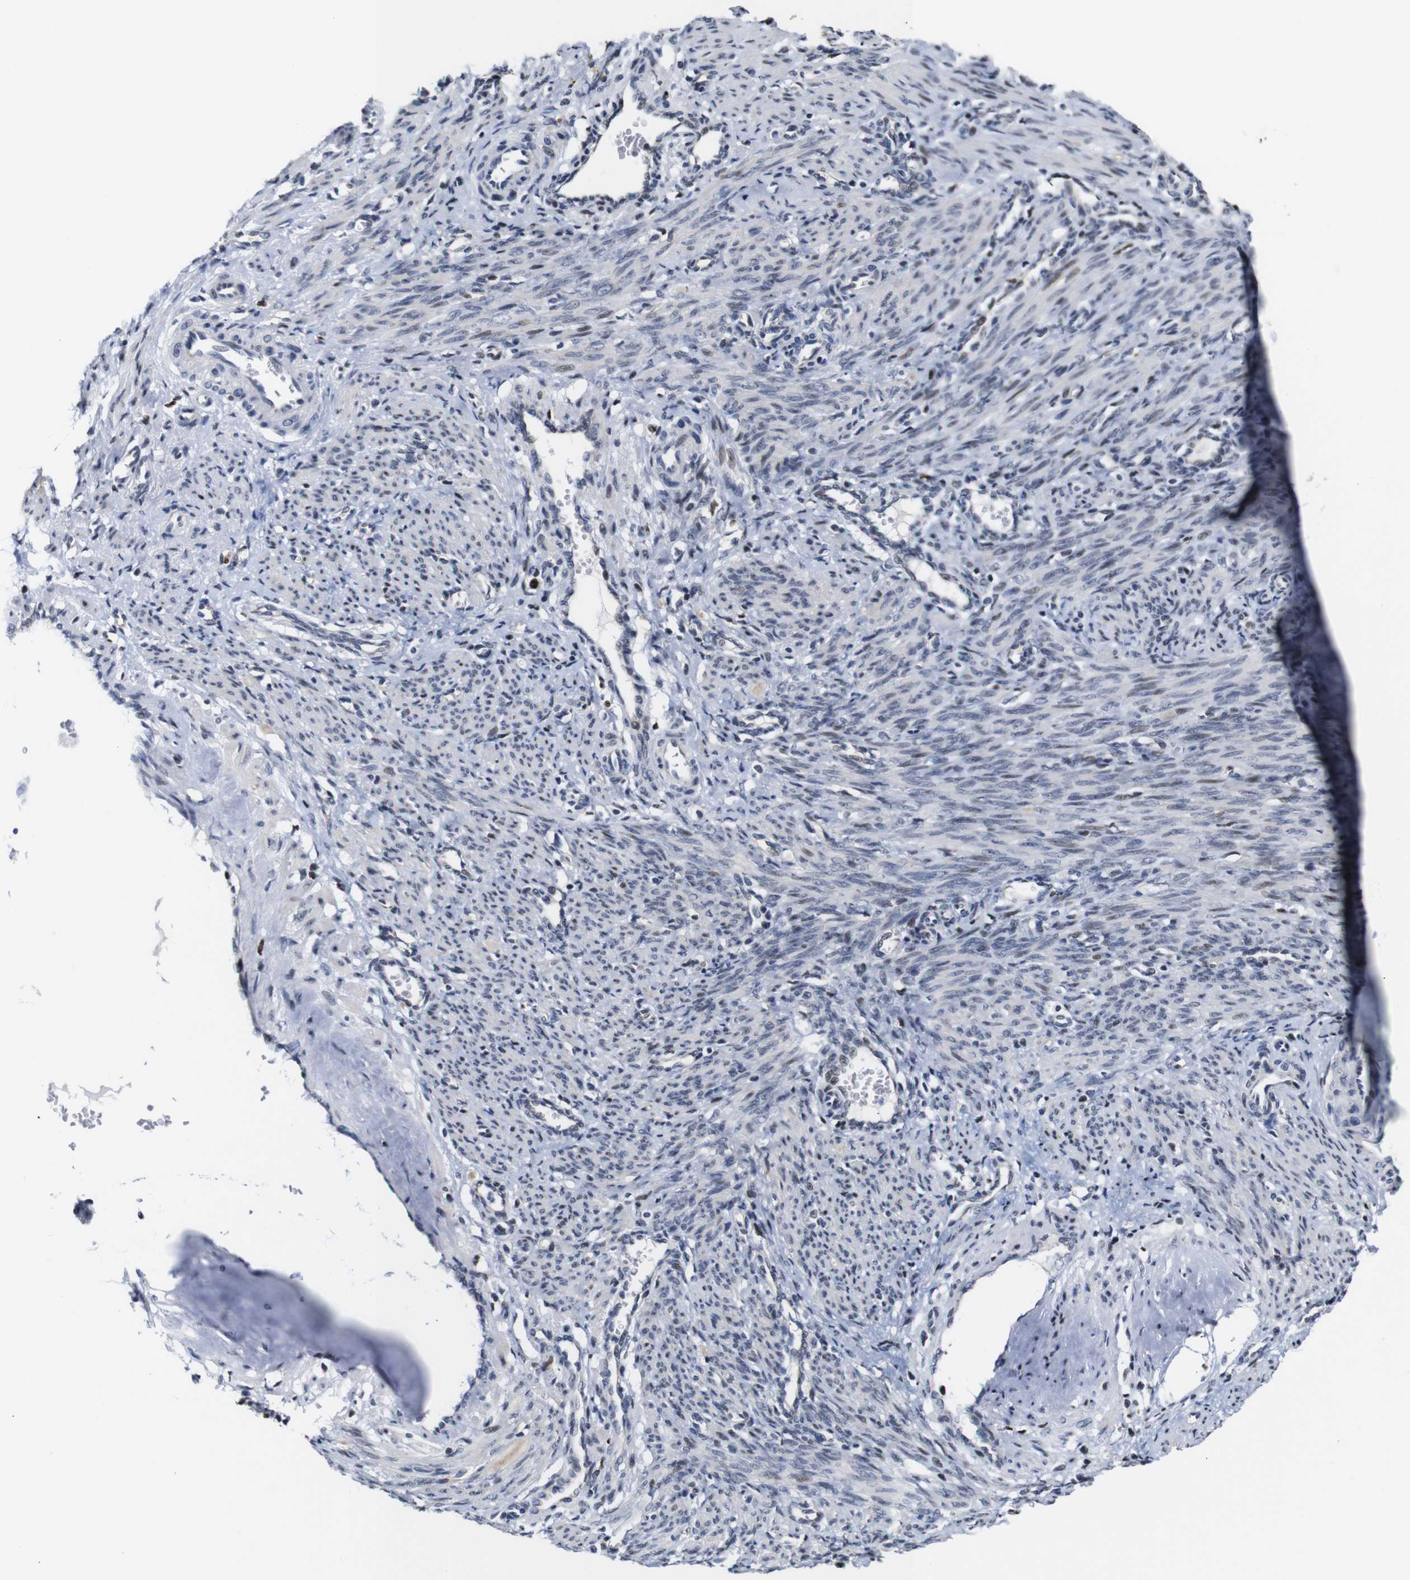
{"staining": {"intensity": "moderate", "quantity": "<25%", "location": "nuclear"}, "tissue": "smooth muscle", "cell_type": "Smooth muscle cells", "image_type": "normal", "snomed": [{"axis": "morphology", "description": "Normal tissue, NOS"}, {"axis": "topography", "description": "Endometrium"}], "caption": "High-power microscopy captured an immunohistochemistry (IHC) image of unremarkable smooth muscle, revealing moderate nuclear expression in about <25% of smooth muscle cells.", "gene": "GATA6", "patient": {"sex": "female", "age": 33}}